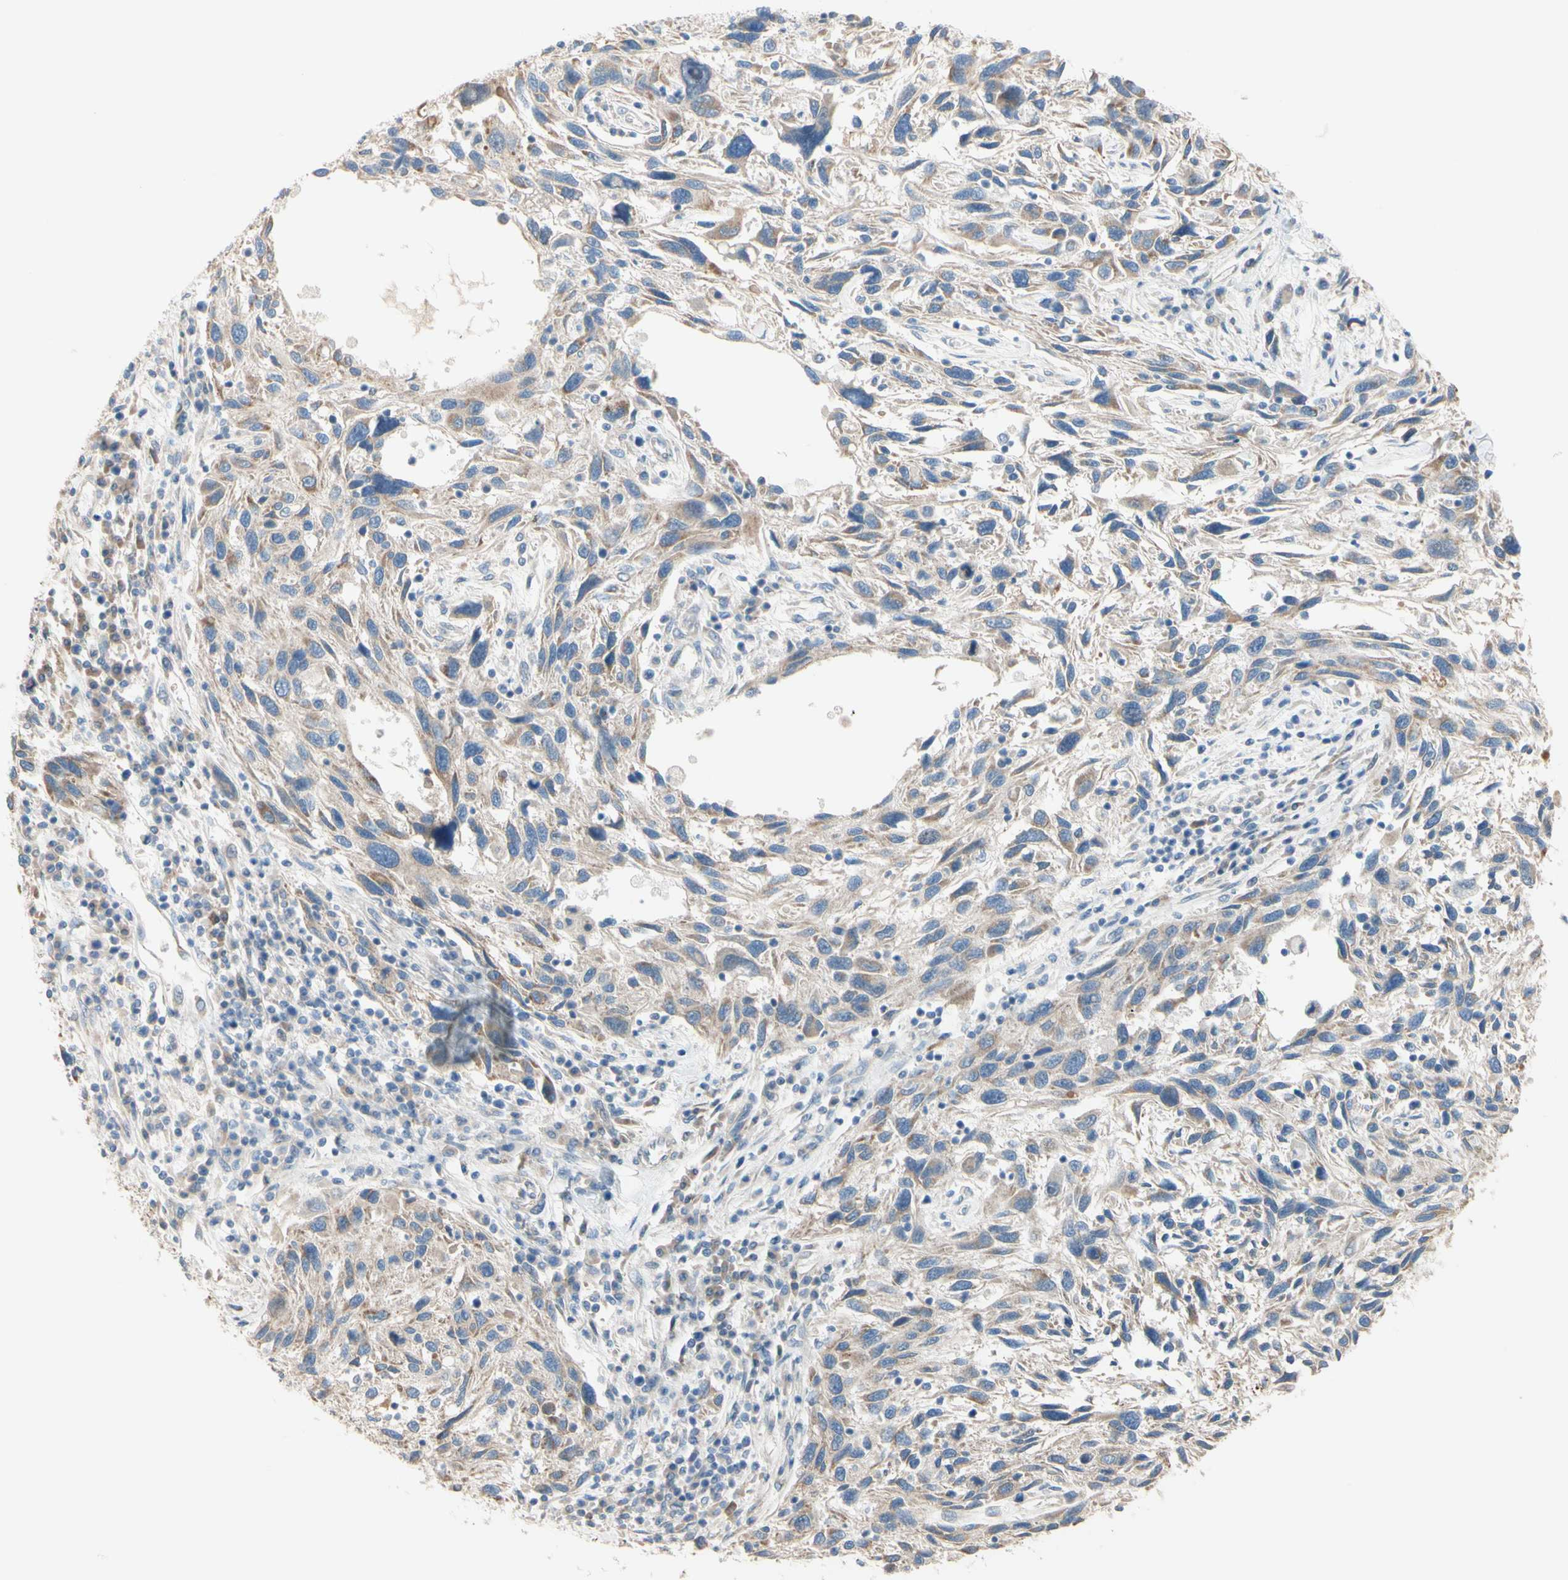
{"staining": {"intensity": "weak", "quantity": ">75%", "location": "cytoplasmic/membranous"}, "tissue": "melanoma", "cell_type": "Tumor cells", "image_type": "cancer", "snomed": [{"axis": "morphology", "description": "Malignant melanoma, NOS"}, {"axis": "topography", "description": "Skin"}], "caption": "Malignant melanoma stained with DAB immunohistochemistry (IHC) exhibits low levels of weak cytoplasmic/membranous expression in about >75% of tumor cells.", "gene": "EPHA3", "patient": {"sex": "male", "age": 53}}